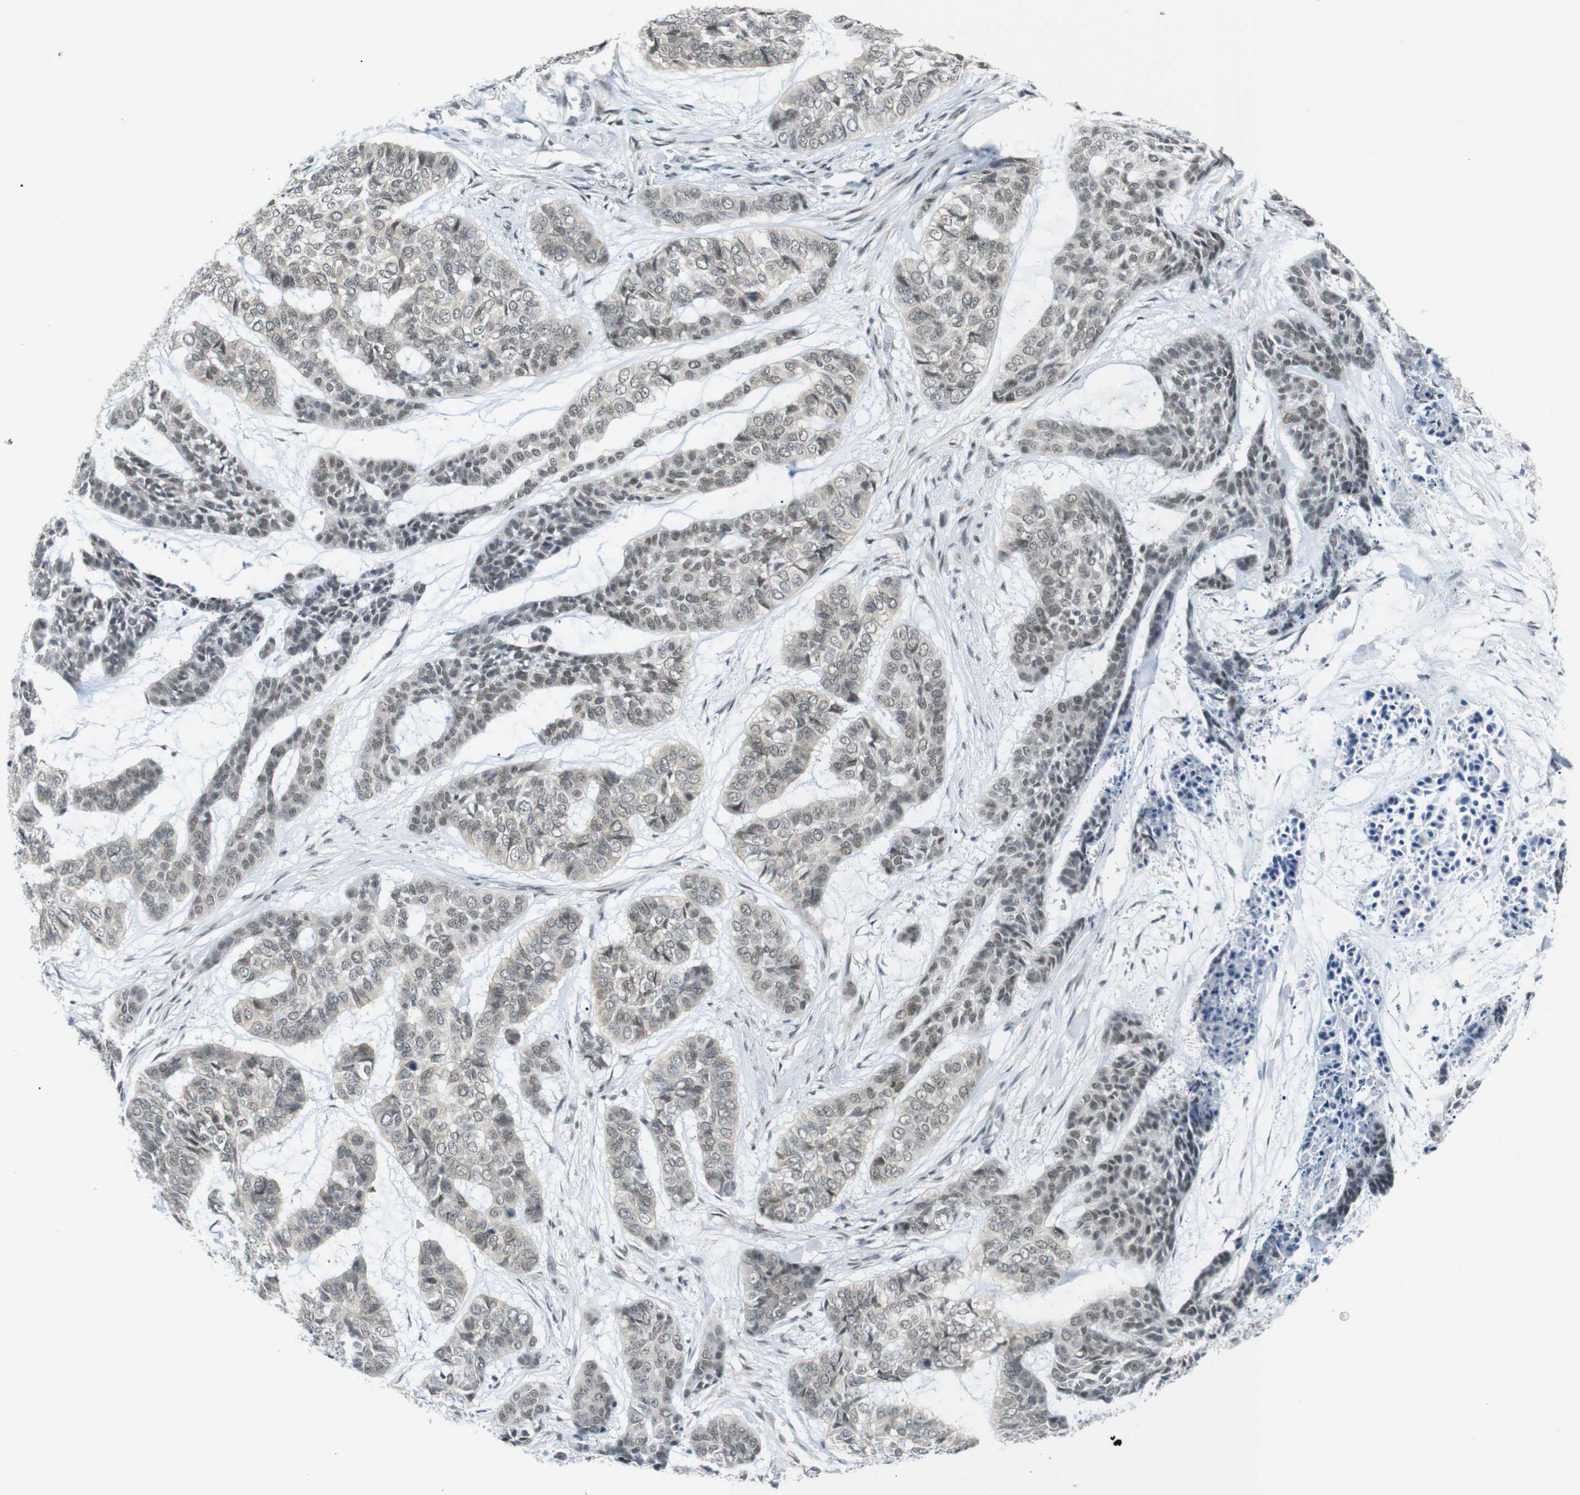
{"staining": {"intensity": "weak", "quantity": ">75%", "location": "nuclear"}, "tissue": "skin cancer", "cell_type": "Tumor cells", "image_type": "cancer", "snomed": [{"axis": "morphology", "description": "Basal cell carcinoma"}, {"axis": "topography", "description": "Skin"}], "caption": "DAB immunohistochemical staining of skin cancer (basal cell carcinoma) demonstrates weak nuclear protein expression in approximately >75% of tumor cells.", "gene": "GPR158", "patient": {"sex": "female", "age": 64}}